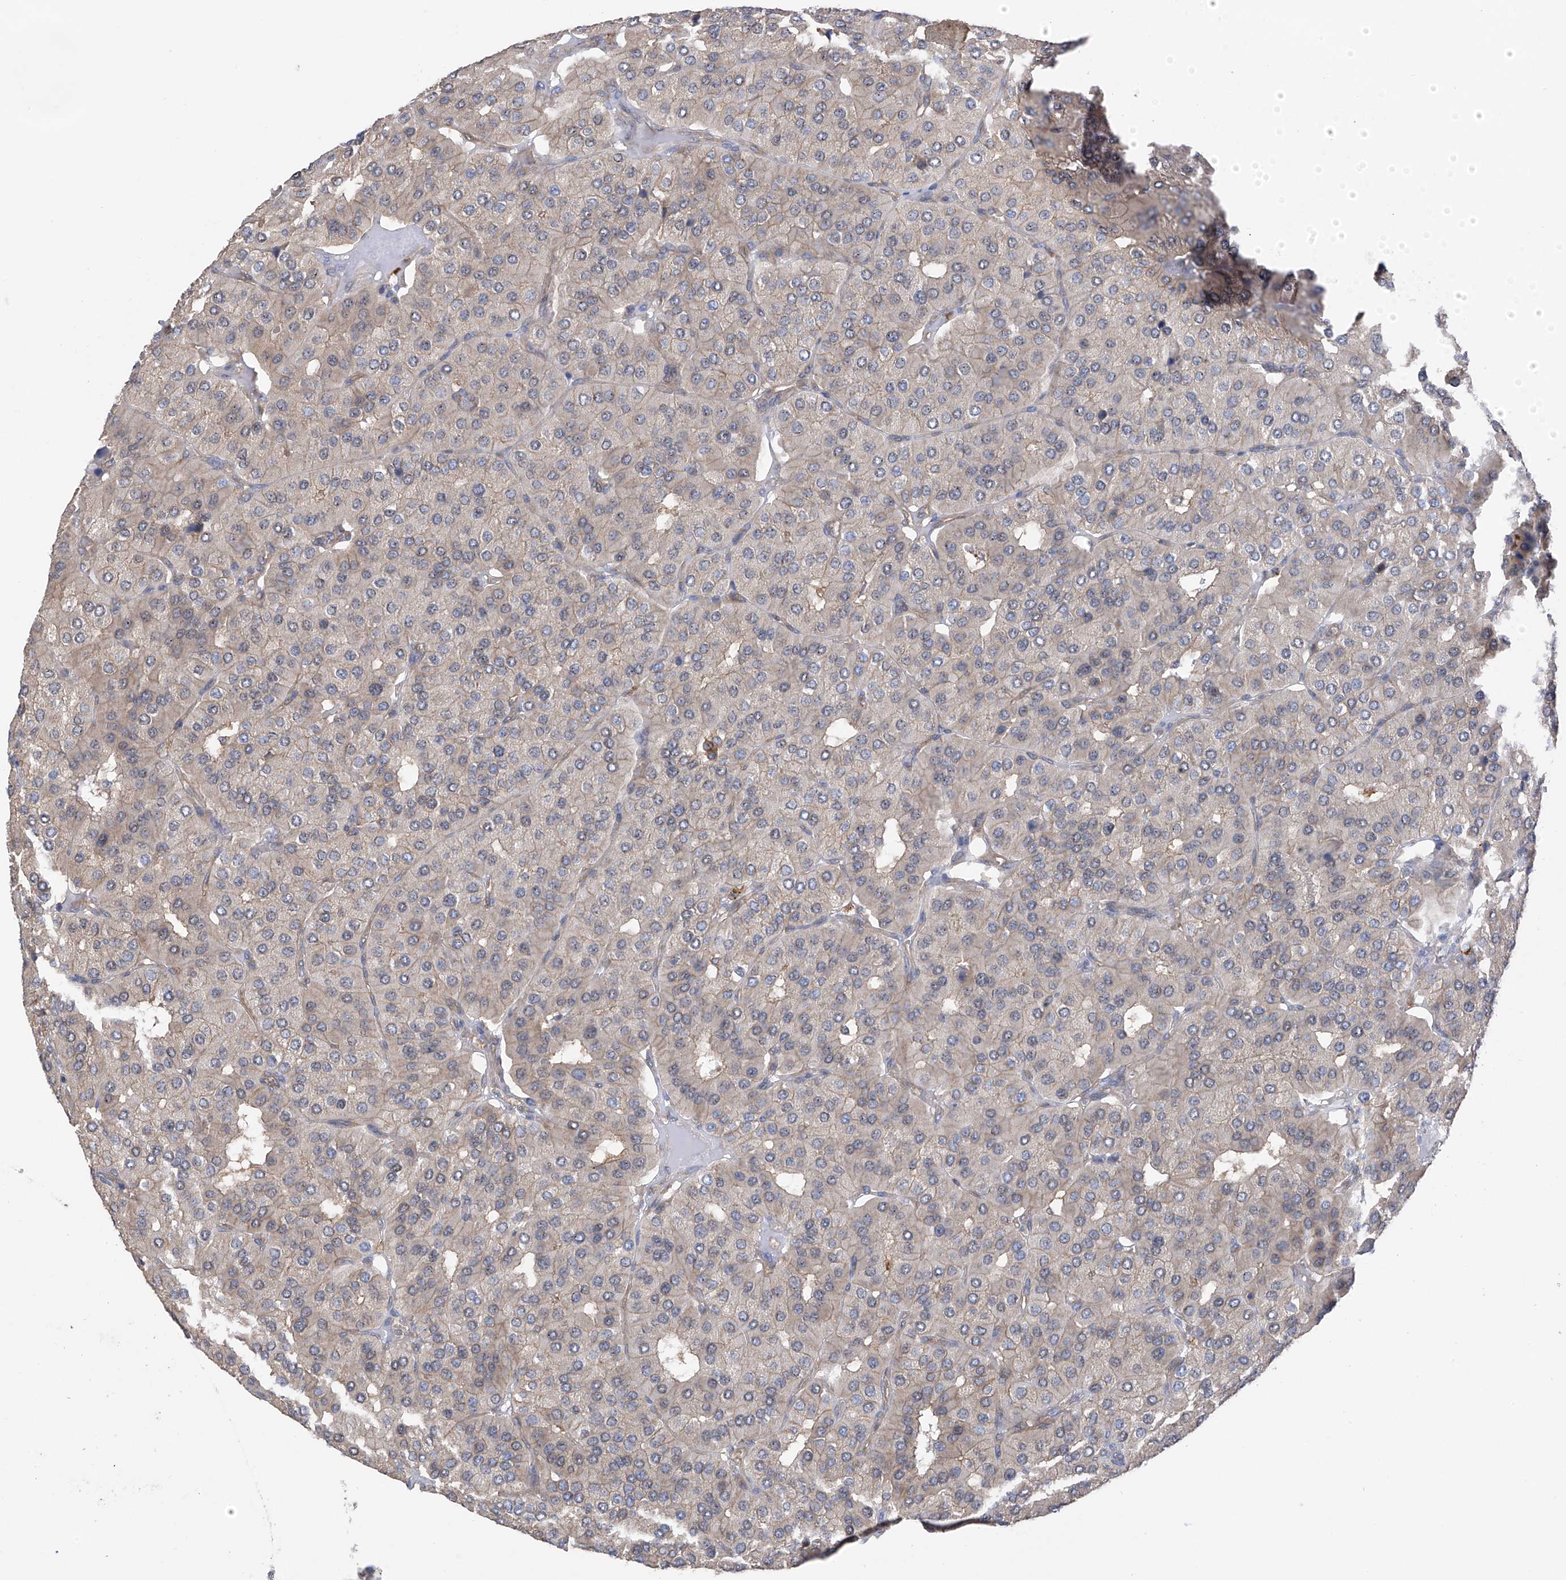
{"staining": {"intensity": "weak", "quantity": "<25%", "location": "cytoplasmic/membranous"}, "tissue": "parathyroid gland", "cell_type": "Glandular cells", "image_type": "normal", "snomed": [{"axis": "morphology", "description": "Normal tissue, NOS"}, {"axis": "morphology", "description": "Adenoma, NOS"}, {"axis": "topography", "description": "Parathyroid gland"}], "caption": "High magnification brightfield microscopy of unremarkable parathyroid gland stained with DAB (brown) and counterstained with hematoxylin (blue): glandular cells show no significant expression.", "gene": "CHPF", "patient": {"sex": "female", "age": 86}}